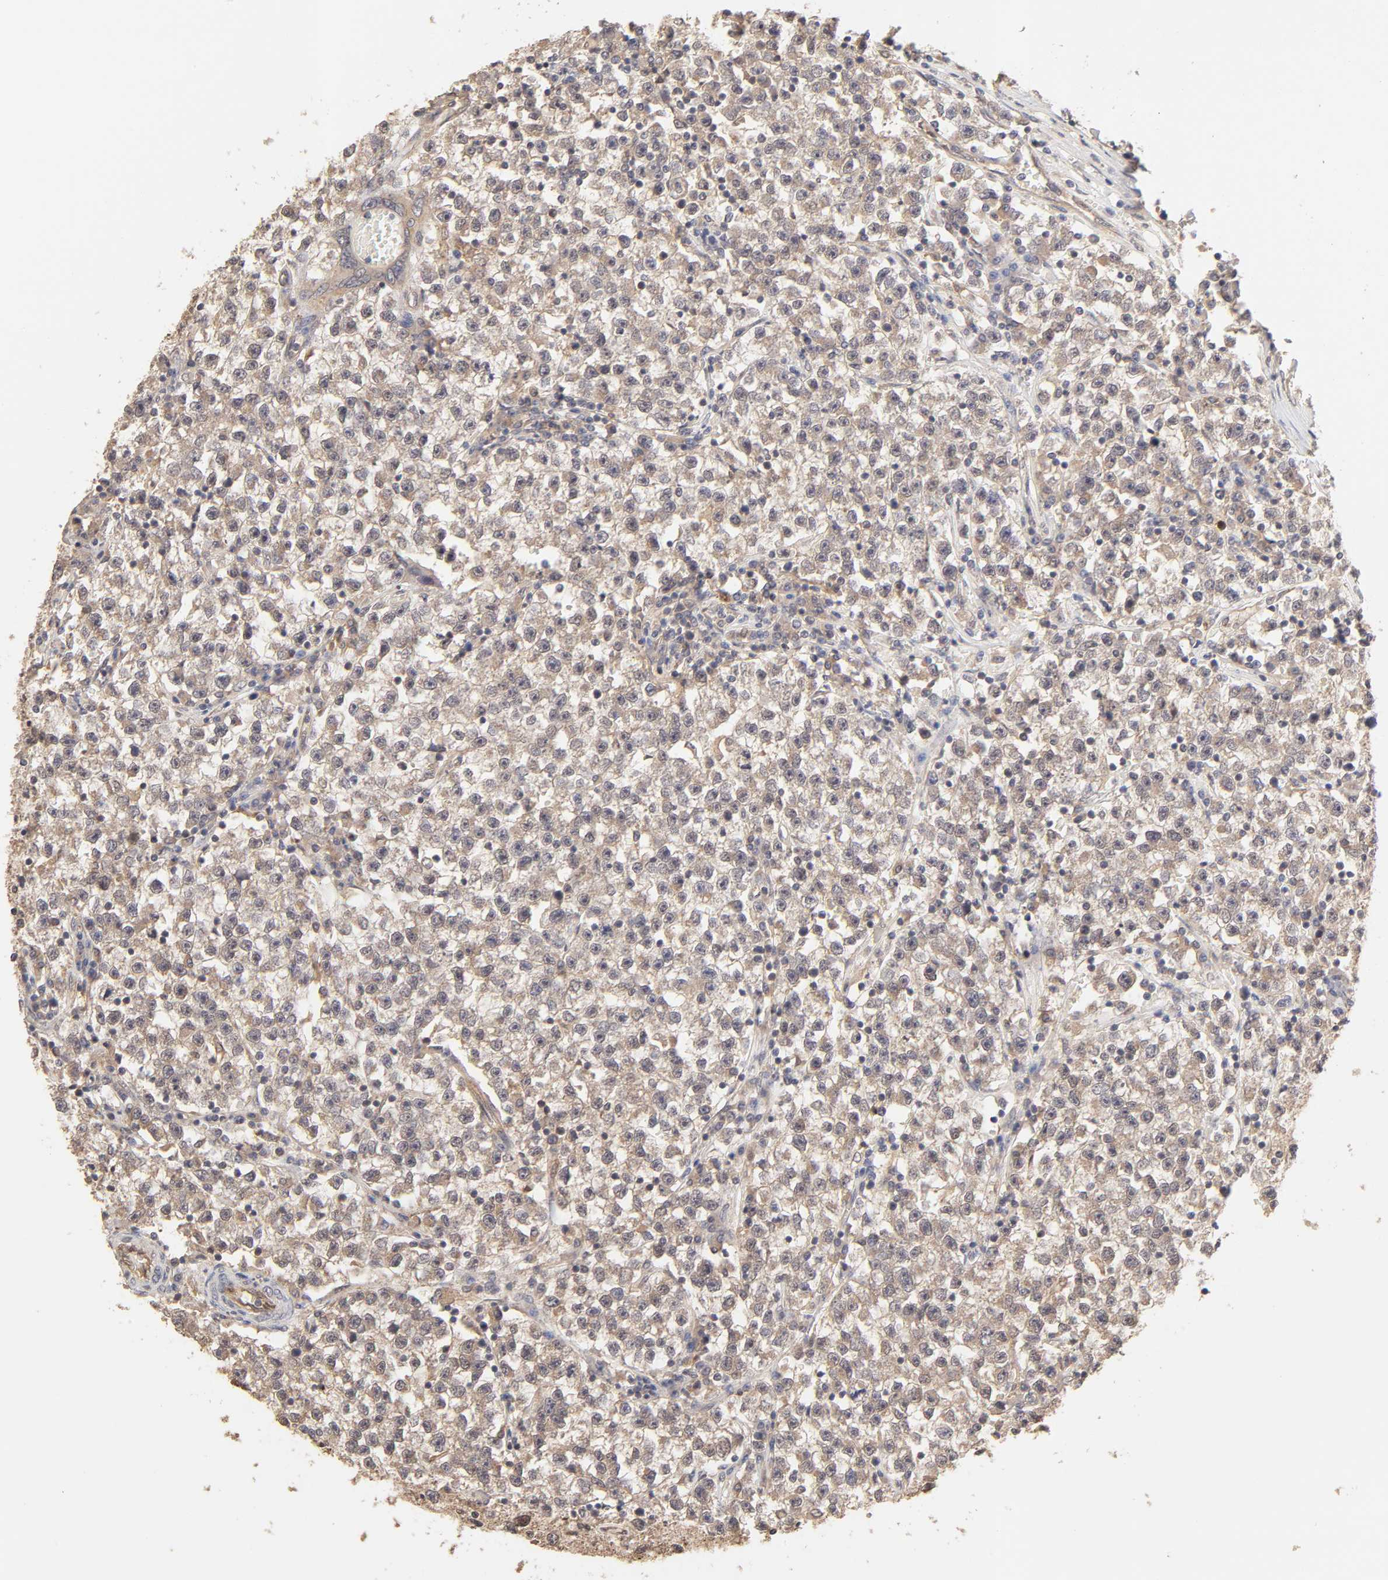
{"staining": {"intensity": "weak", "quantity": "25%-75%", "location": "cytoplasmic/membranous"}, "tissue": "testis cancer", "cell_type": "Tumor cells", "image_type": "cancer", "snomed": [{"axis": "morphology", "description": "Seminoma, NOS"}, {"axis": "topography", "description": "Testis"}], "caption": "An image of human testis seminoma stained for a protein displays weak cytoplasmic/membranous brown staining in tumor cells.", "gene": "MAPK1", "patient": {"sex": "male", "age": 22}}